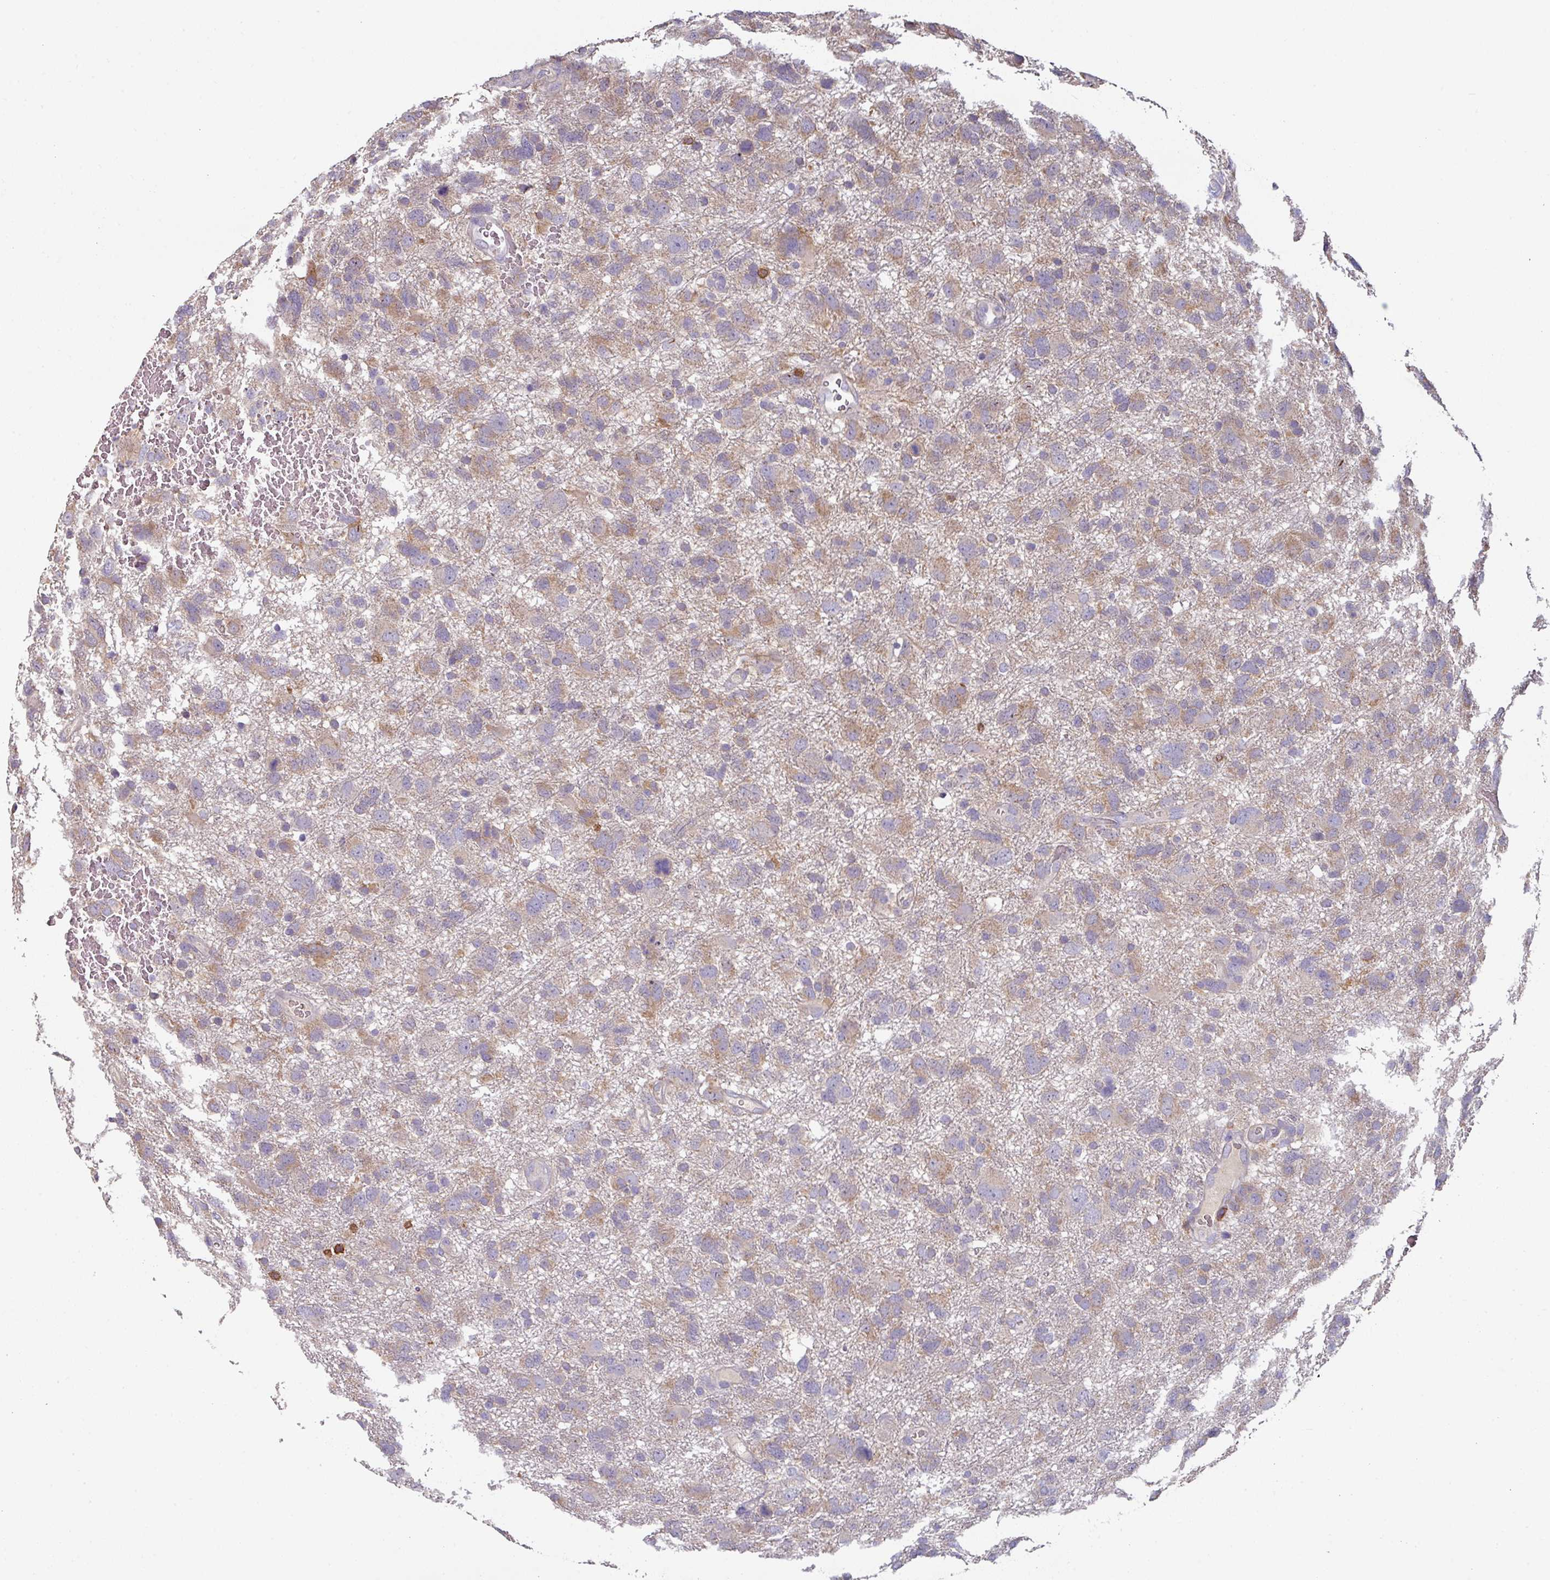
{"staining": {"intensity": "moderate", "quantity": ">75%", "location": "cytoplasmic/membranous"}, "tissue": "glioma", "cell_type": "Tumor cells", "image_type": "cancer", "snomed": [{"axis": "morphology", "description": "Glioma, malignant, High grade"}, {"axis": "topography", "description": "Brain"}], "caption": "Immunohistochemical staining of malignant high-grade glioma exhibits medium levels of moderate cytoplasmic/membranous protein positivity in approximately >75% of tumor cells. (DAB IHC with brightfield microscopy, high magnification).", "gene": "CD3G", "patient": {"sex": "male", "age": 61}}